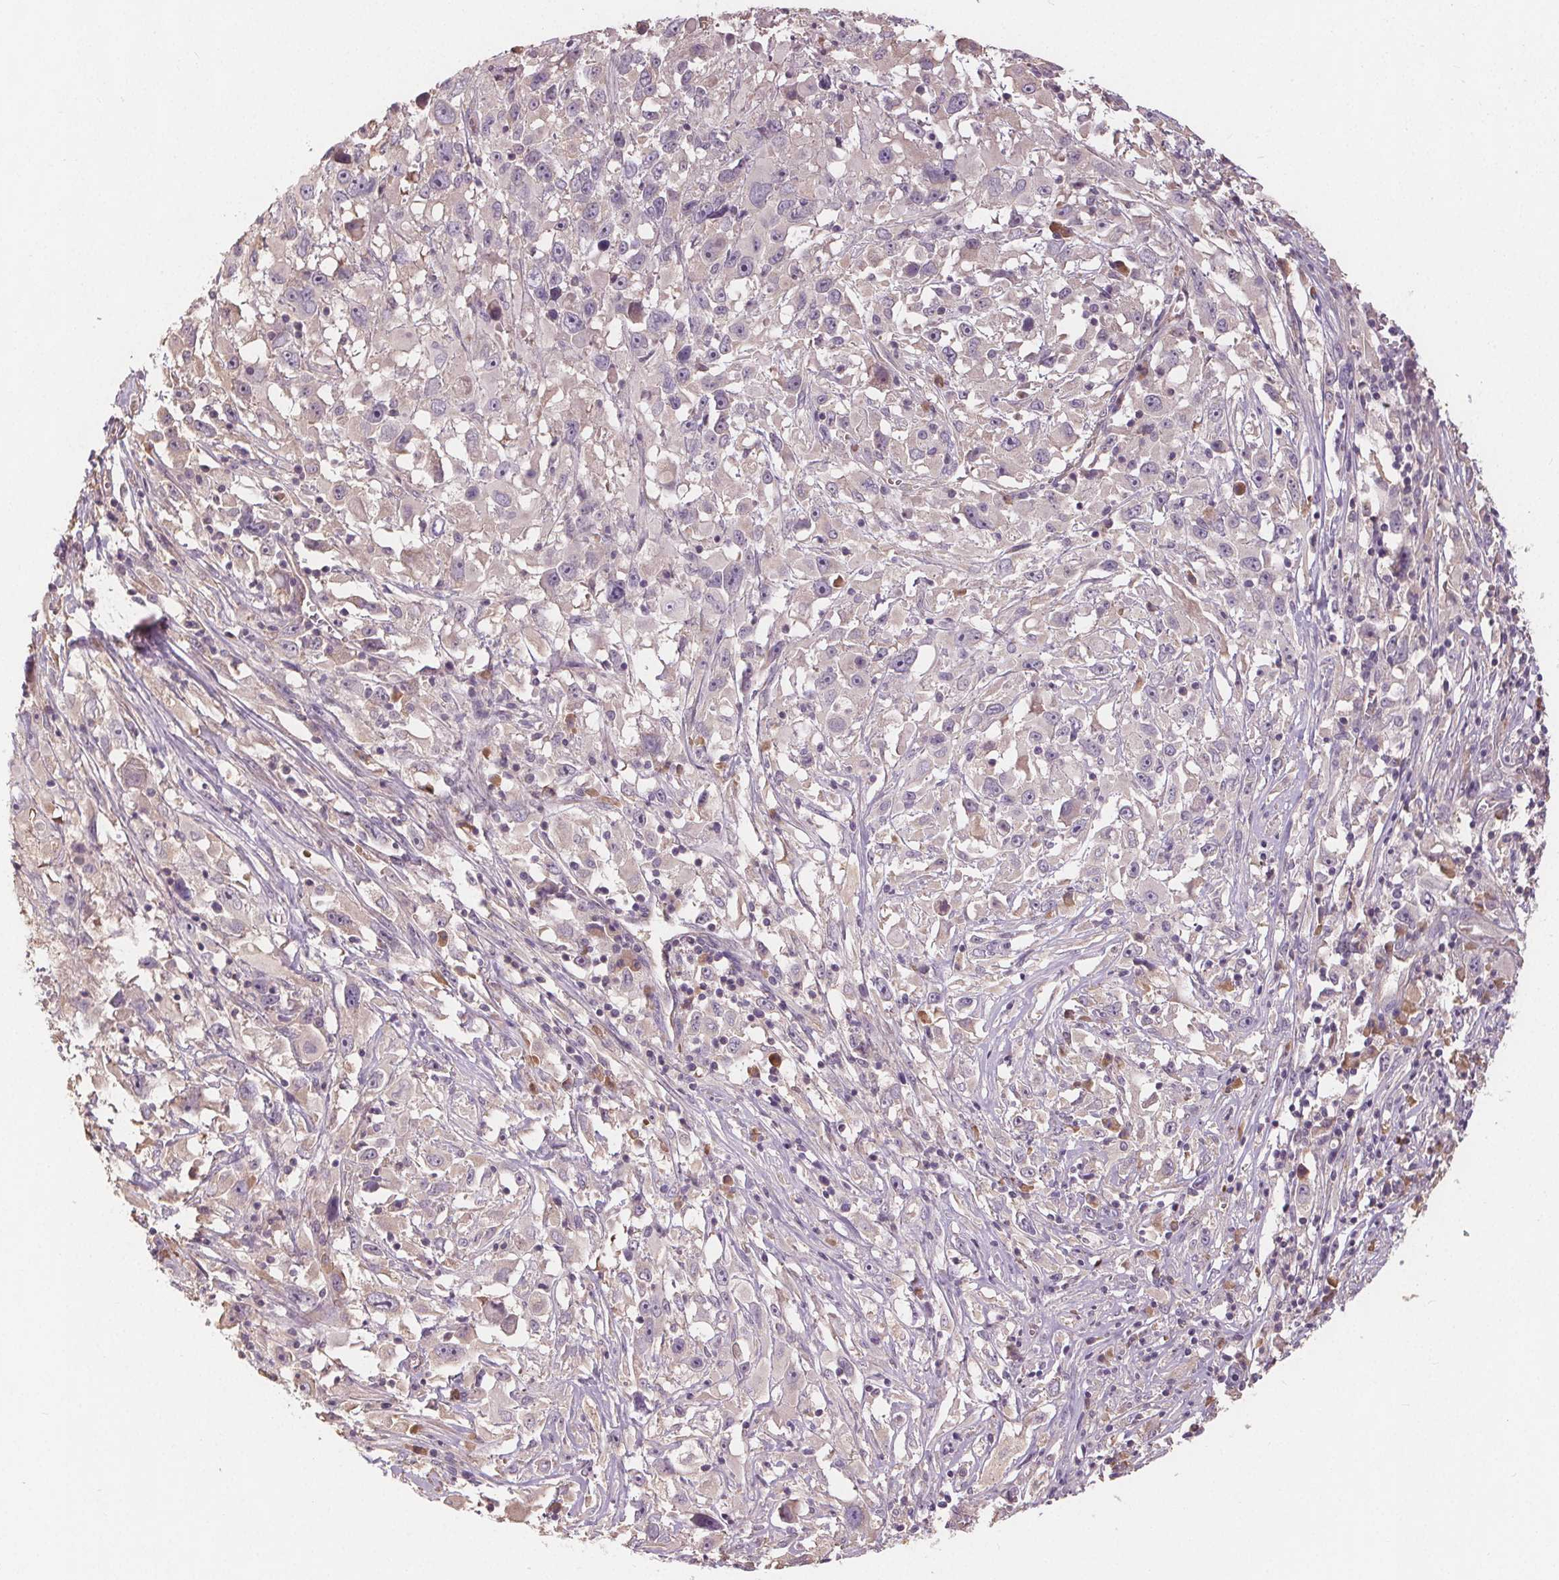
{"staining": {"intensity": "negative", "quantity": "none", "location": "none"}, "tissue": "melanoma", "cell_type": "Tumor cells", "image_type": "cancer", "snomed": [{"axis": "morphology", "description": "Malignant melanoma, Metastatic site"}, {"axis": "topography", "description": "Soft tissue"}], "caption": "This is a image of immunohistochemistry (IHC) staining of melanoma, which shows no expression in tumor cells. (Stains: DAB (3,3'-diaminobenzidine) immunohistochemistry with hematoxylin counter stain, Microscopy: brightfield microscopy at high magnification).", "gene": "TMEM80", "patient": {"sex": "male", "age": 50}}